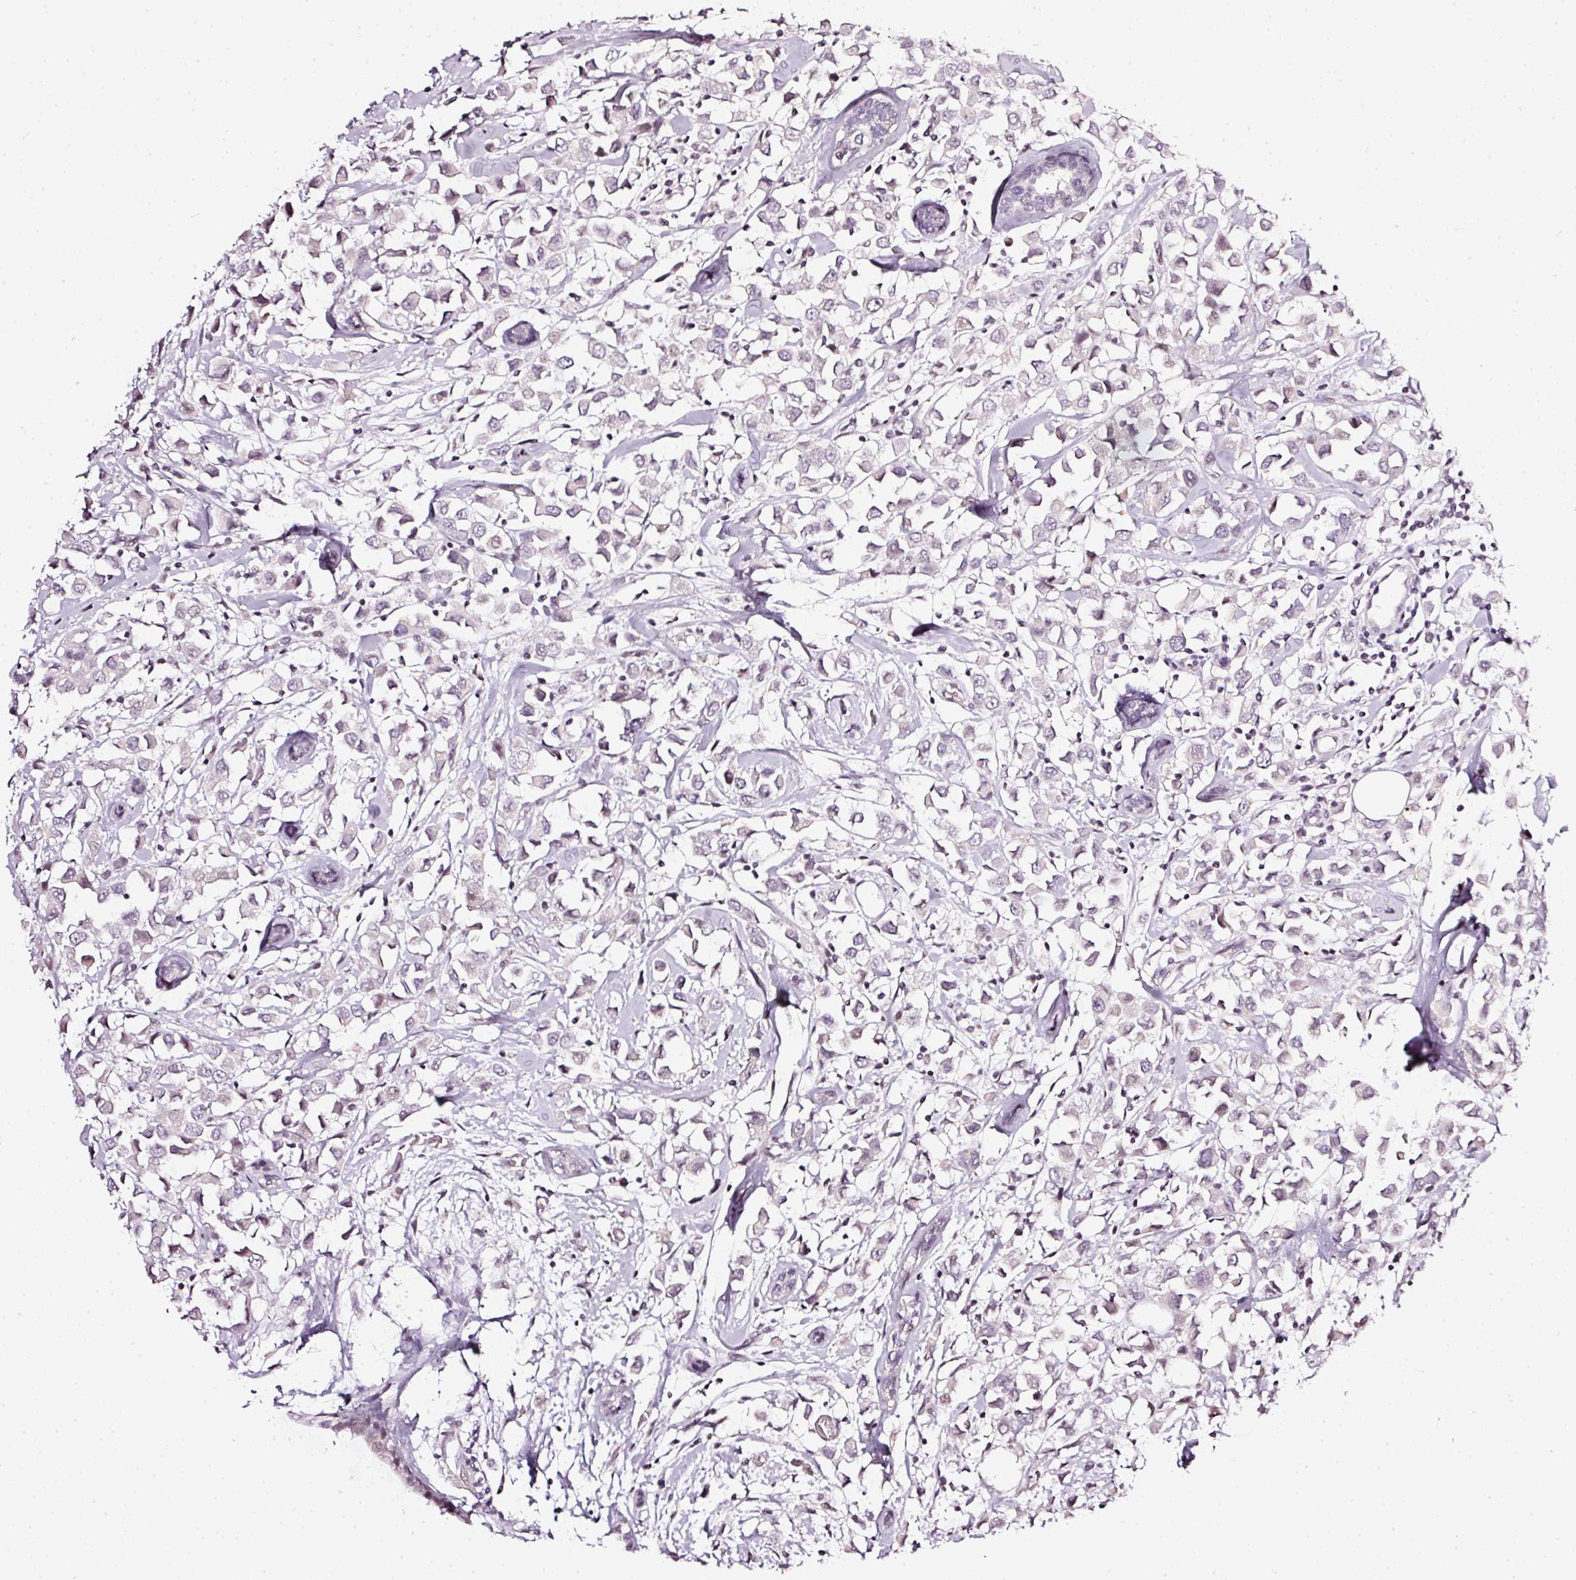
{"staining": {"intensity": "weak", "quantity": "25%-75%", "location": "nuclear"}, "tissue": "breast cancer", "cell_type": "Tumor cells", "image_type": "cancer", "snomed": [{"axis": "morphology", "description": "Duct carcinoma"}, {"axis": "topography", "description": "Breast"}], "caption": "Immunohistochemical staining of breast invasive ductal carcinoma displays weak nuclear protein staining in approximately 25%-75% of tumor cells. The staining was performed using DAB (3,3'-diaminobenzidine), with brown indicating positive protein expression. Nuclei are stained blue with hematoxylin.", "gene": "NRDE2", "patient": {"sex": "female", "age": 61}}